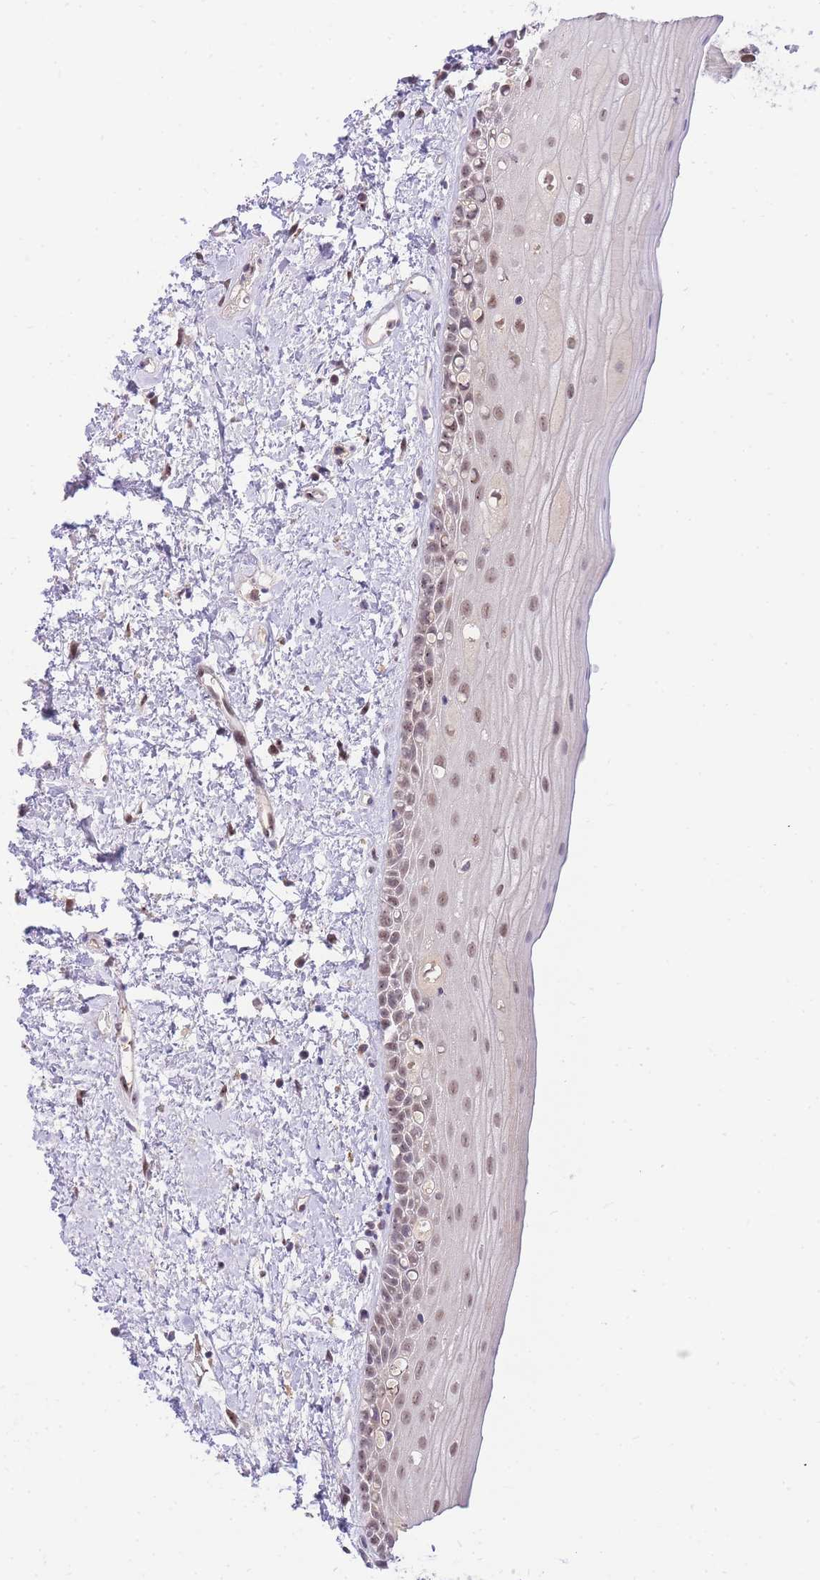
{"staining": {"intensity": "weak", "quantity": ">75%", "location": "nuclear"}, "tissue": "oral mucosa", "cell_type": "Squamous epithelial cells", "image_type": "normal", "snomed": [{"axis": "morphology", "description": "Normal tissue, NOS"}, {"axis": "topography", "description": "Oral tissue"}], "caption": "Squamous epithelial cells reveal low levels of weak nuclear expression in about >75% of cells in normal oral mucosa.", "gene": "PUS10", "patient": {"sex": "female", "age": 76}}